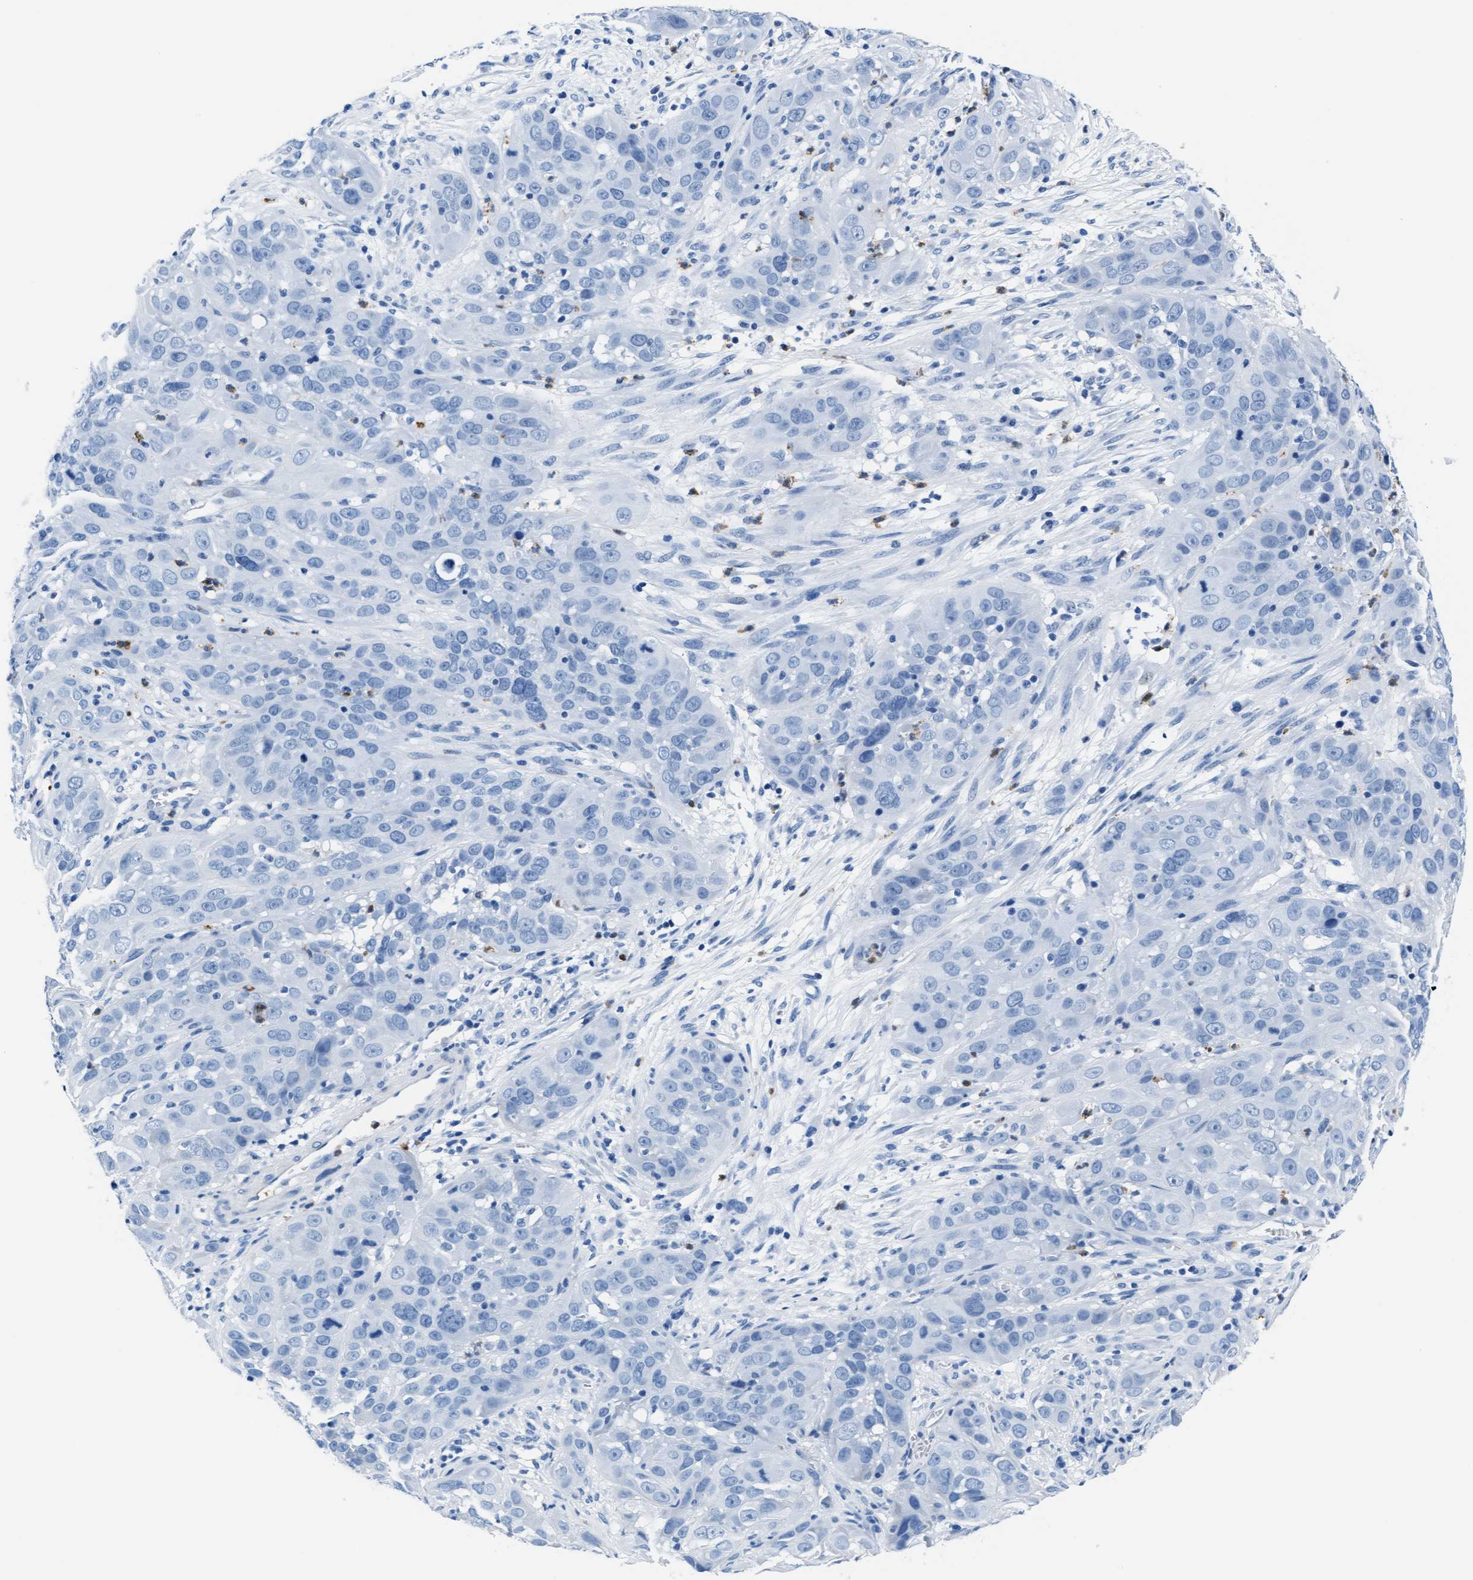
{"staining": {"intensity": "negative", "quantity": "none", "location": "none"}, "tissue": "cervical cancer", "cell_type": "Tumor cells", "image_type": "cancer", "snomed": [{"axis": "morphology", "description": "Squamous cell carcinoma, NOS"}, {"axis": "topography", "description": "Cervix"}], "caption": "This histopathology image is of squamous cell carcinoma (cervical) stained with immunohistochemistry (IHC) to label a protein in brown with the nuclei are counter-stained blue. There is no staining in tumor cells.", "gene": "MMP8", "patient": {"sex": "female", "age": 32}}